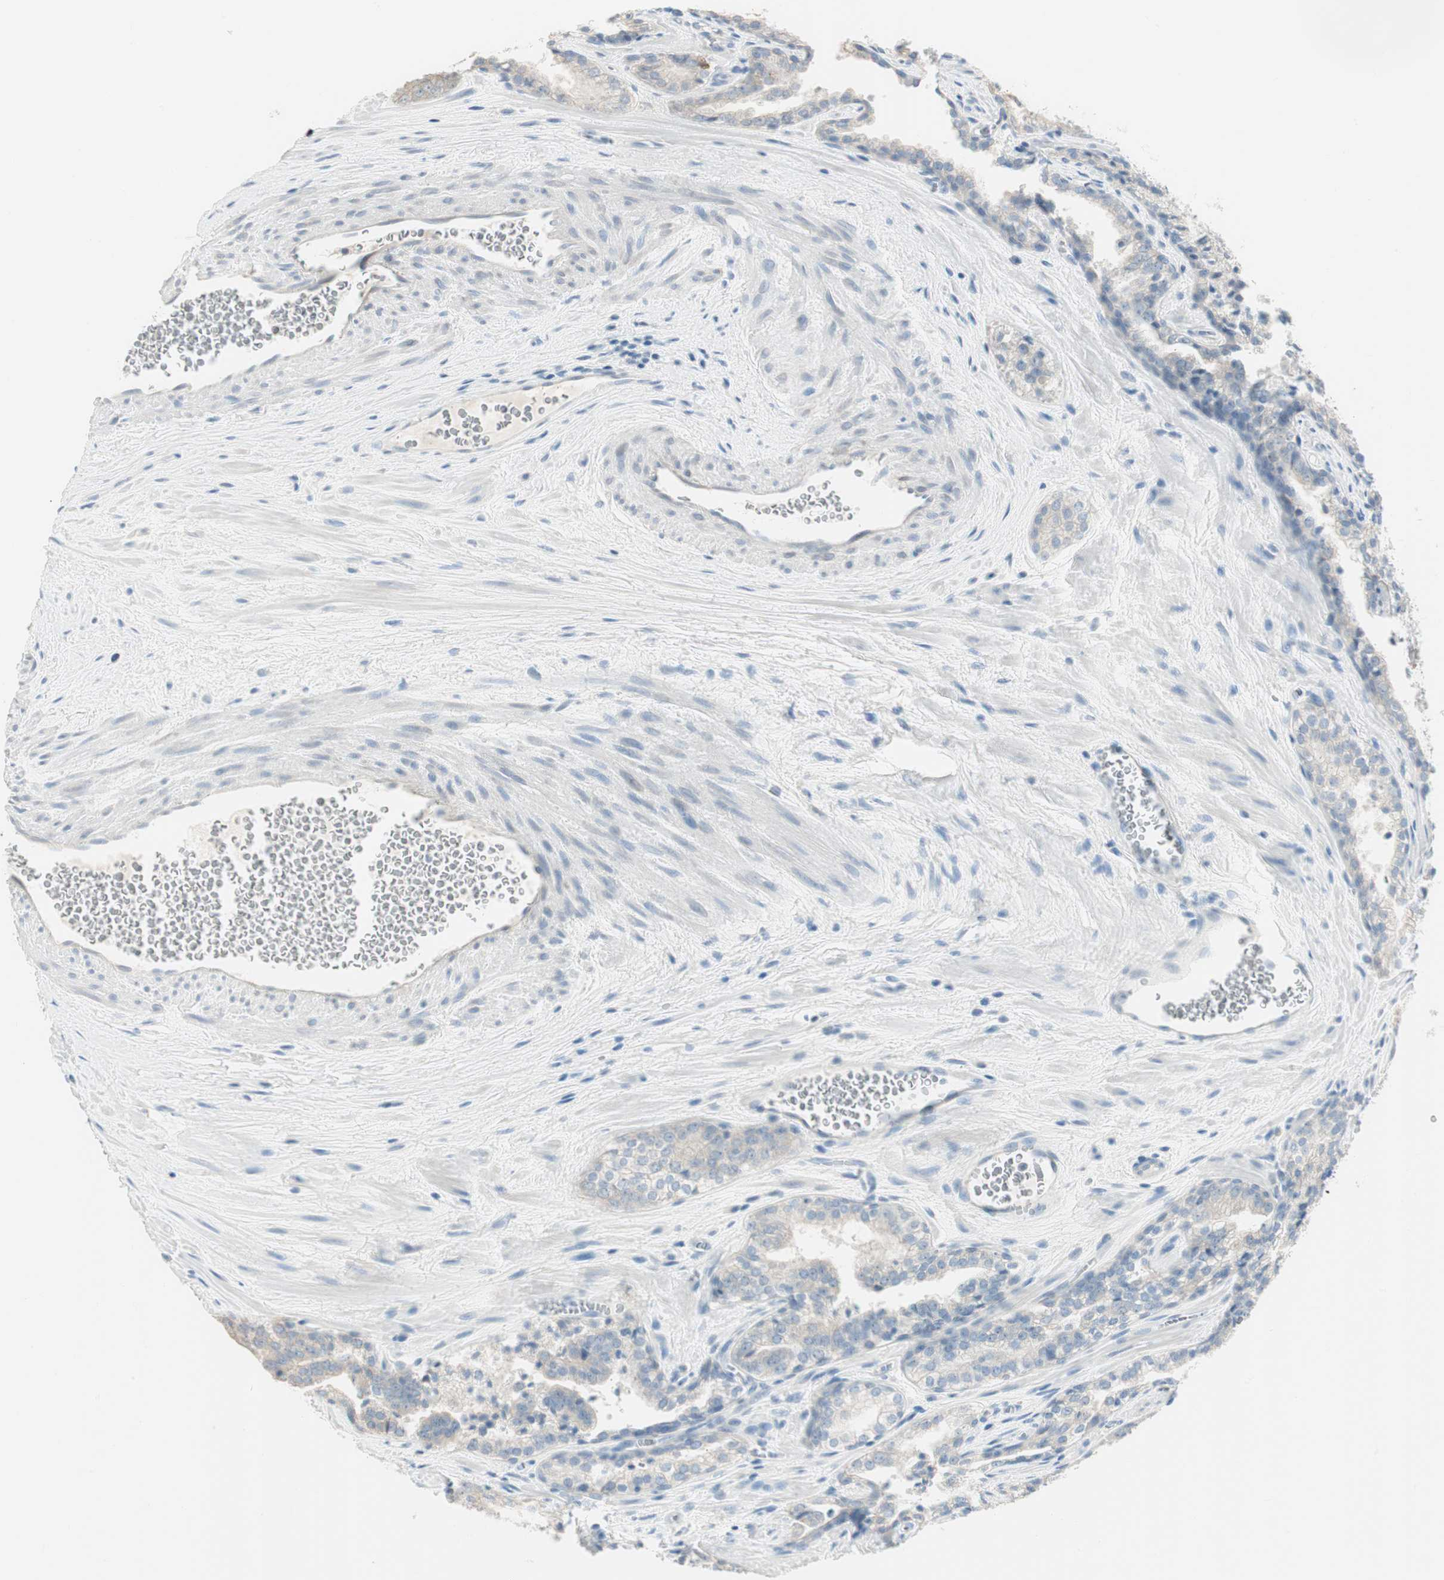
{"staining": {"intensity": "negative", "quantity": "none", "location": "none"}, "tissue": "prostate cancer", "cell_type": "Tumor cells", "image_type": "cancer", "snomed": [{"axis": "morphology", "description": "Adenocarcinoma, Low grade"}, {"axis": "topography", "description": "Prostate"}], "caption": "There is no significant positivity in tumor cells of adenocarcinoma (low-grade) (prostate).", "gene": "SPINK4", "patient": {"sex": "male", "age": 60}}